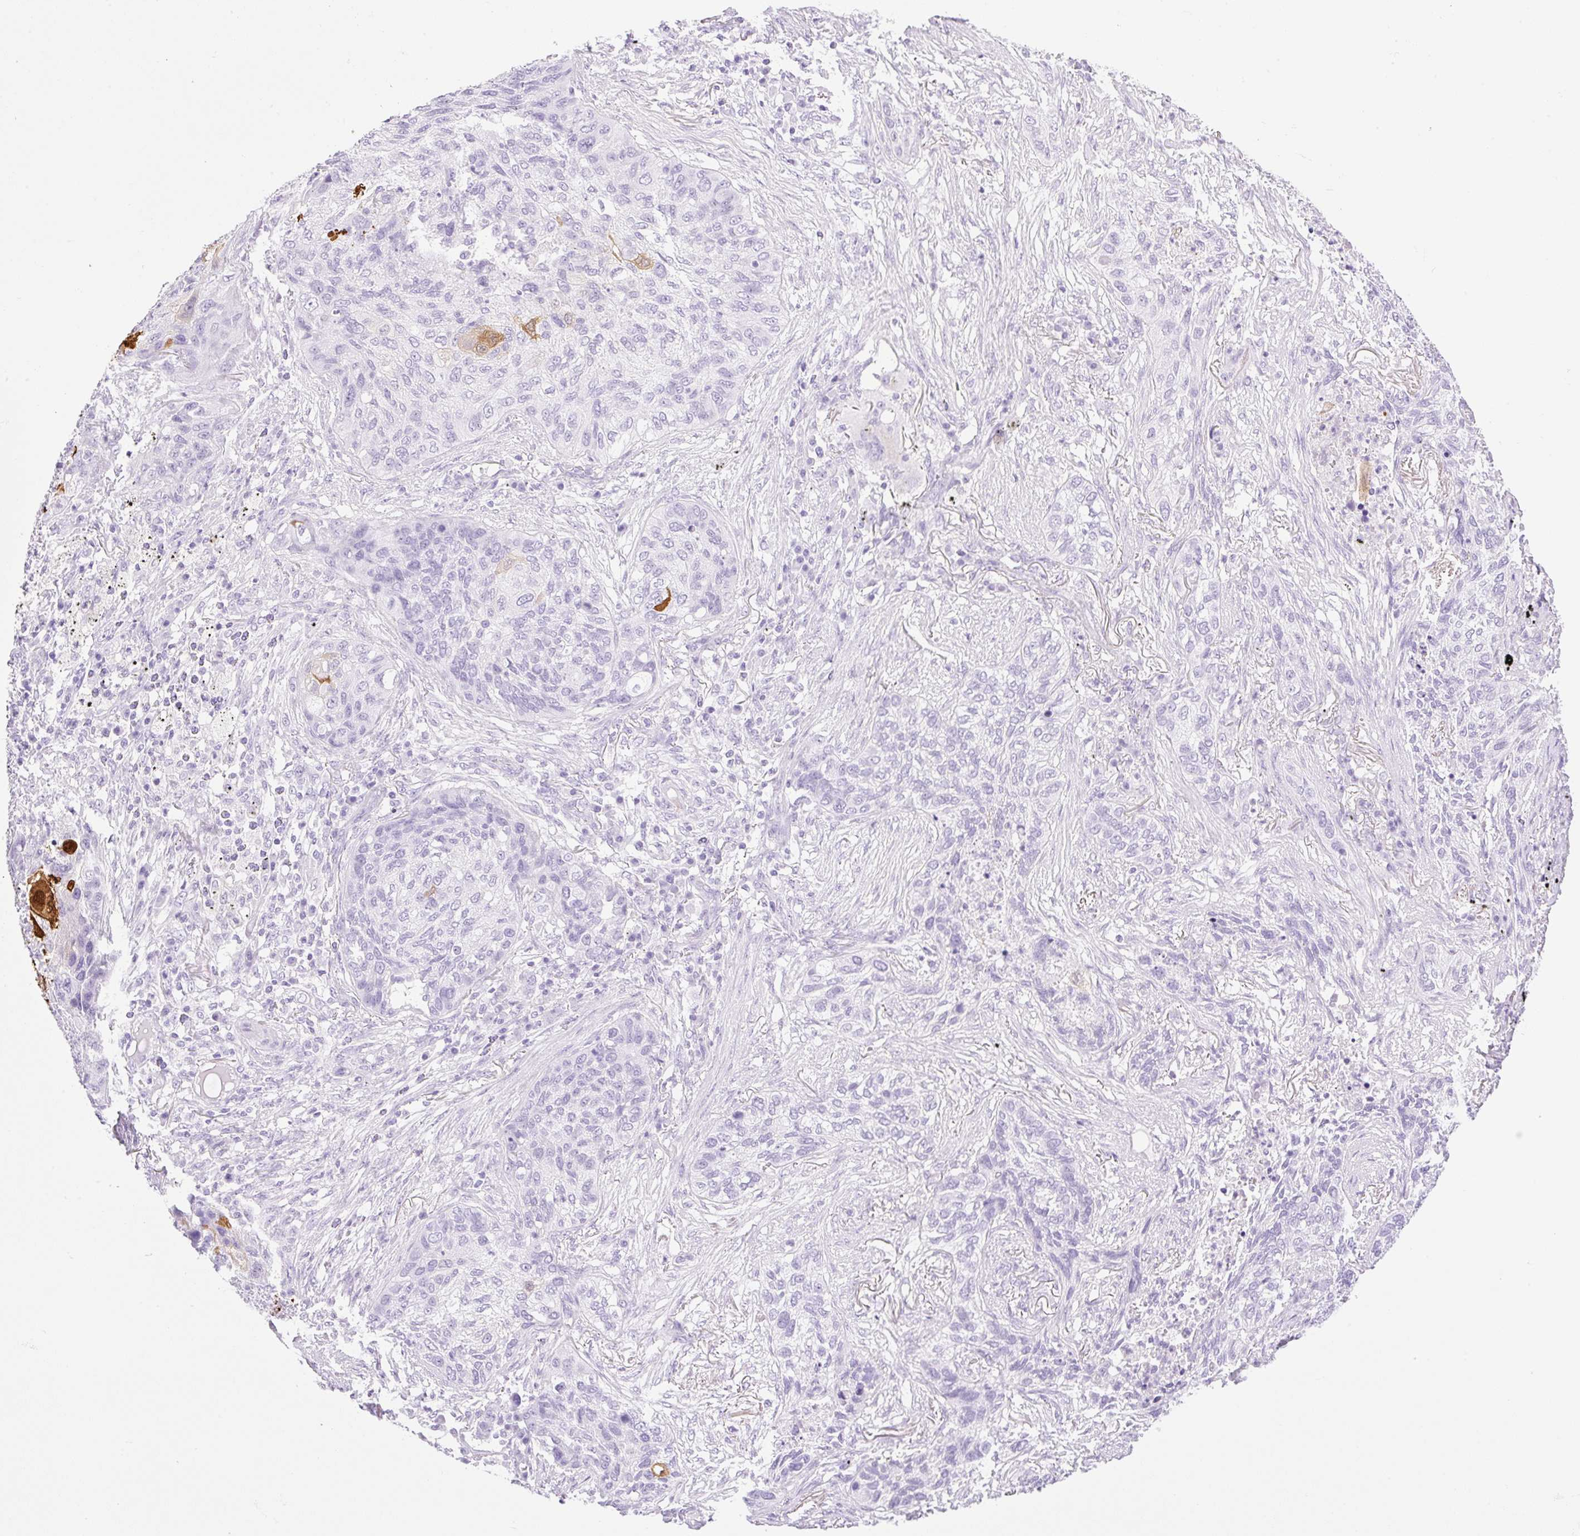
{"staining": {"intensity": "strong", "quantity": "<25%", "location": "cytoplasmic/membranous"}, "tissue": "lung cancer", "cell_type": "Tumor cells", "image_type": "cancer", "snomed": [{"axis": "morphology", "description": "Squamous cell carcinoma, NOS"}, {"axis": "topography", "description": "Lung"}], "caption": "Brown immunohistochemical staining in squamous cell carcinoma (lung) exhibits strong cytoplasmic/membranous expression in approximately <25% of tumor cells.", "gene": "SPRR4", "patient": {"sex": "female", "age": 63}}